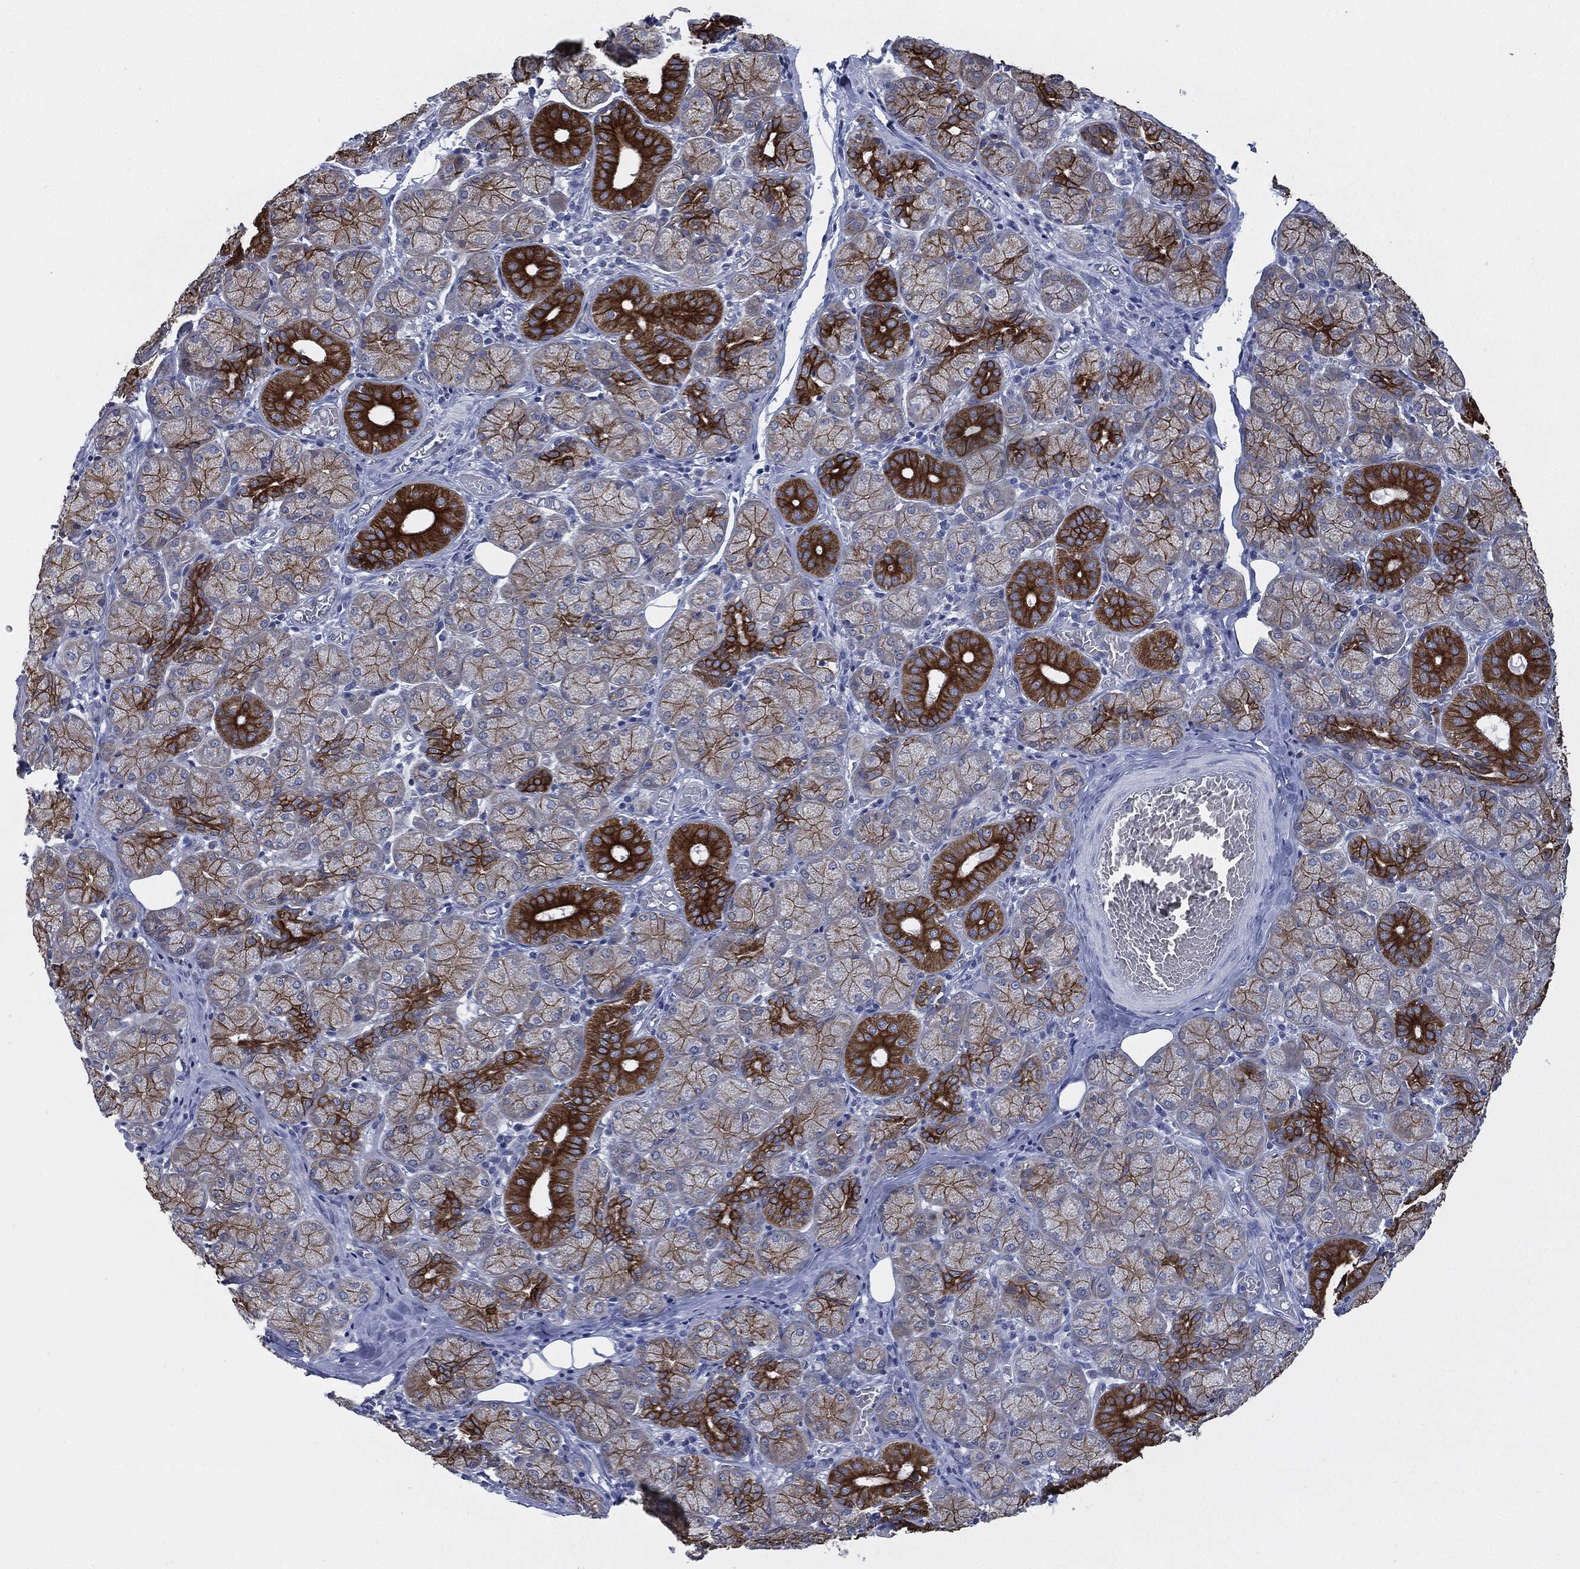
{"staining": {"intensity": "strong", "quantity": ">75%", "location": "cytoplasmic/membranous"}, "tissue": "salivary gland", "cell_type": "Glandular cells", "image_type": "normal", "snomed": [{"axis": "morphology", "description": "Normal tissue, NOS"}, {"axis": "topography", "description": "Salivary gland"}, {"axis": "topography", "description": "Peripheral nerve tissue"}], "caption": "This image demonstrates immunohistochemistry staining of benign human salivary gland, with high strong cytoplasmic/membranous positivity in approximately >75% of glandular cells.", "gene": "SHROOM2", "patient": {"sex": "female", "age": 24}}